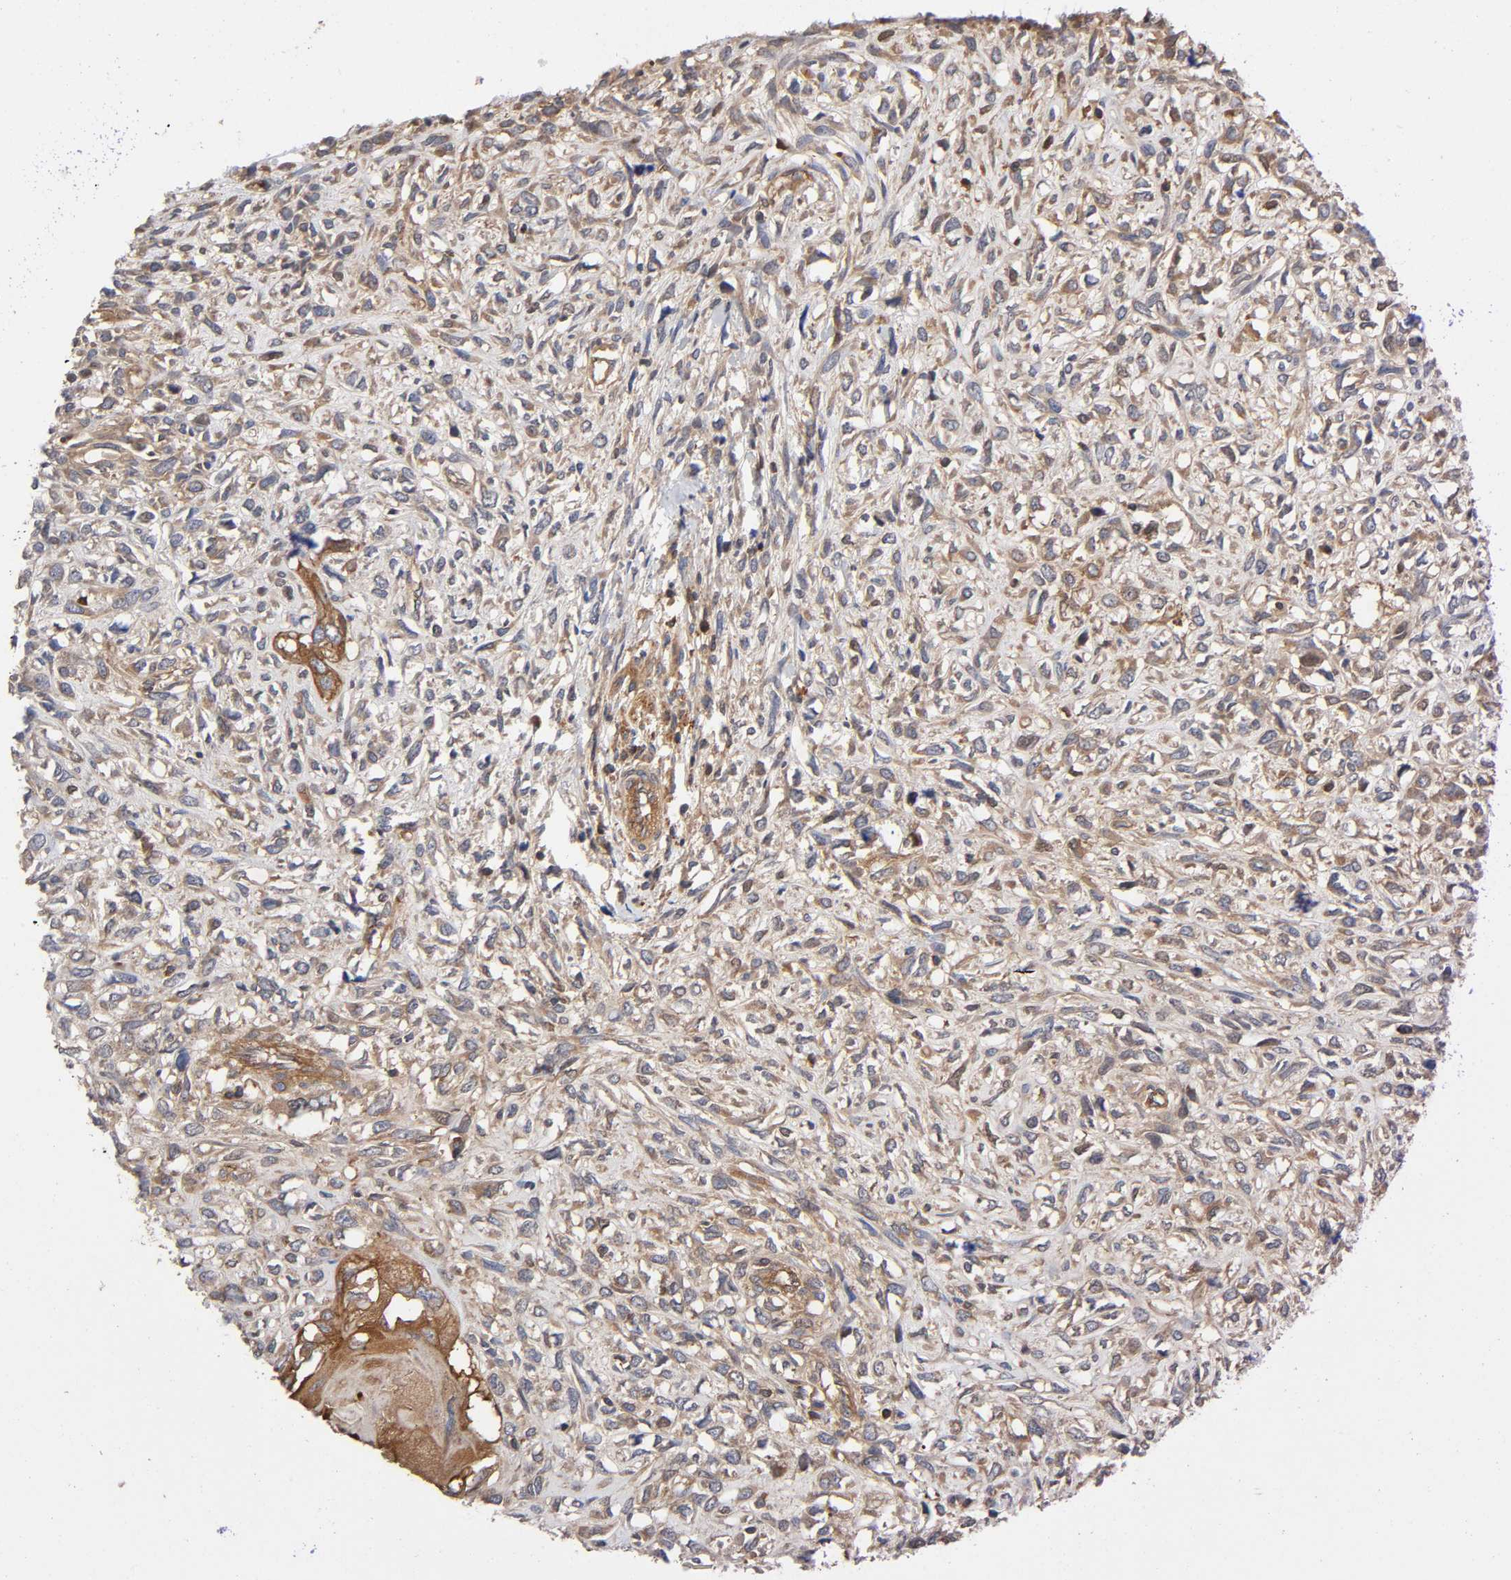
{"staining": {"intensity": "weak", "quantity": ">75%", "location": "cytoplasmic/membranous"}, "tissue": "head and neck cancer", "cell_type": "Tumor cells", "image_type": "cancer", "snomed": [{"axis": "morphology", "description": "Necrosis, NOS"}, {"axis": "morphology", "description": "Neoplasm, malignant, NOS"}, {"axis": "topography", "description": "Salivary gland"}, {"axis": "topography", "description": "Head-Neck"}], "caption": "A high-resolution micrograph shows IHC staining of head and neck cancer, which demonstrates weak cytoplasmic/membranous expression in about >75% of tumor cells.", "gene": "LAMTOR2", "patient": {"sex": "male", "age": 43}}